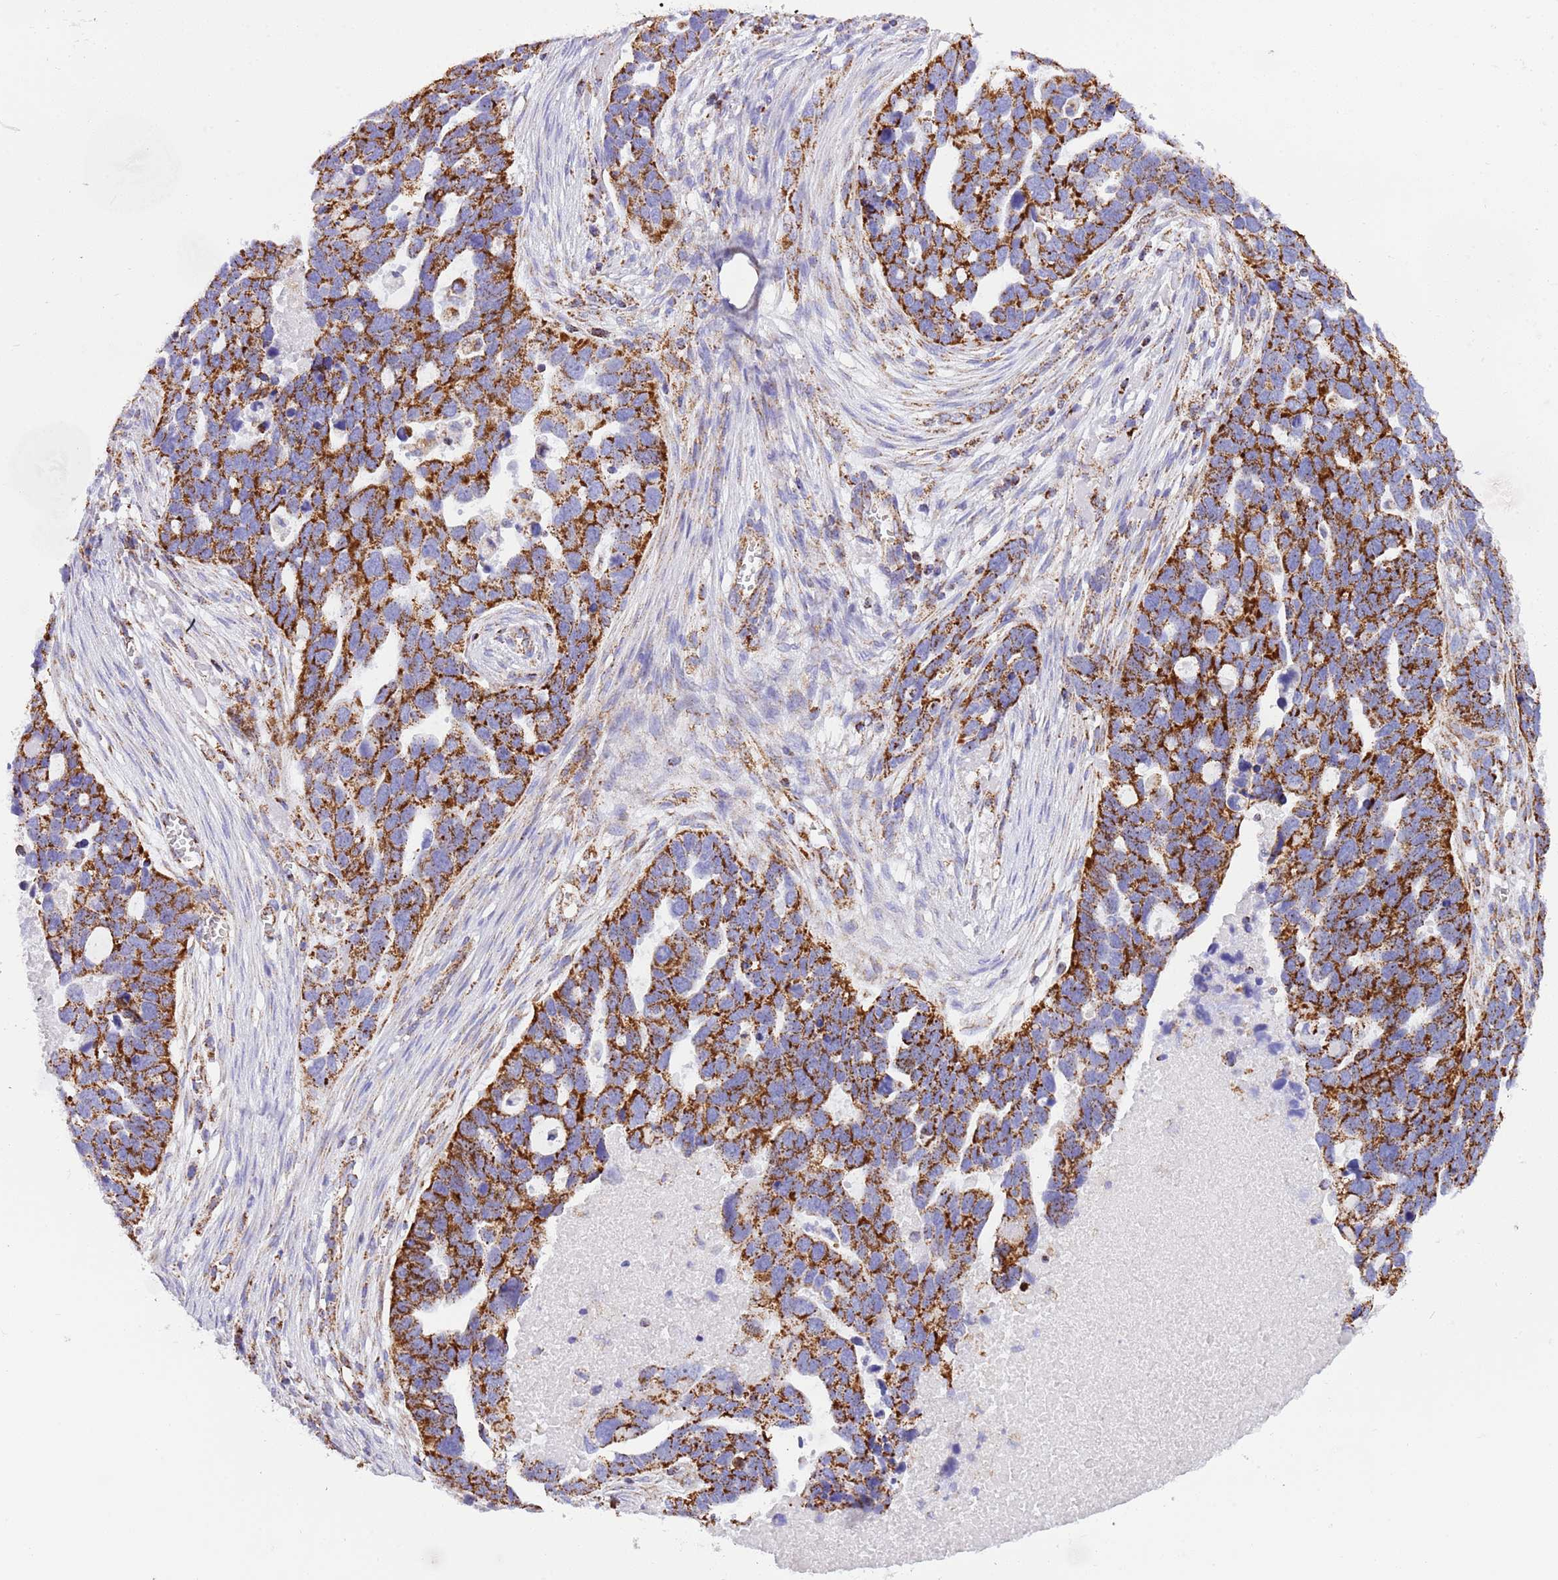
{"staining": {"intensity": "strong", "quantity": ">75%", "location": "cytoplasmic/membranous"}, "tissue": "ovarian cancer", "cell_type": "Tumor cells", "image_type": "cancer", "snomed": [{"axis": "morphology", "description": "Cystadenocarcinoma, serous, NOS"}, {"axis": "topography", "description": "Ovary"}], "caption": "Protein staining of ovarian cancer (serous cystadenocarcinoma) tissue shows strong cytoplasmic/membranous positivity in approximately >75% of tumor cells.", "gene": "SUCLG2", "patient": {"sex": "female", "age": 54}}